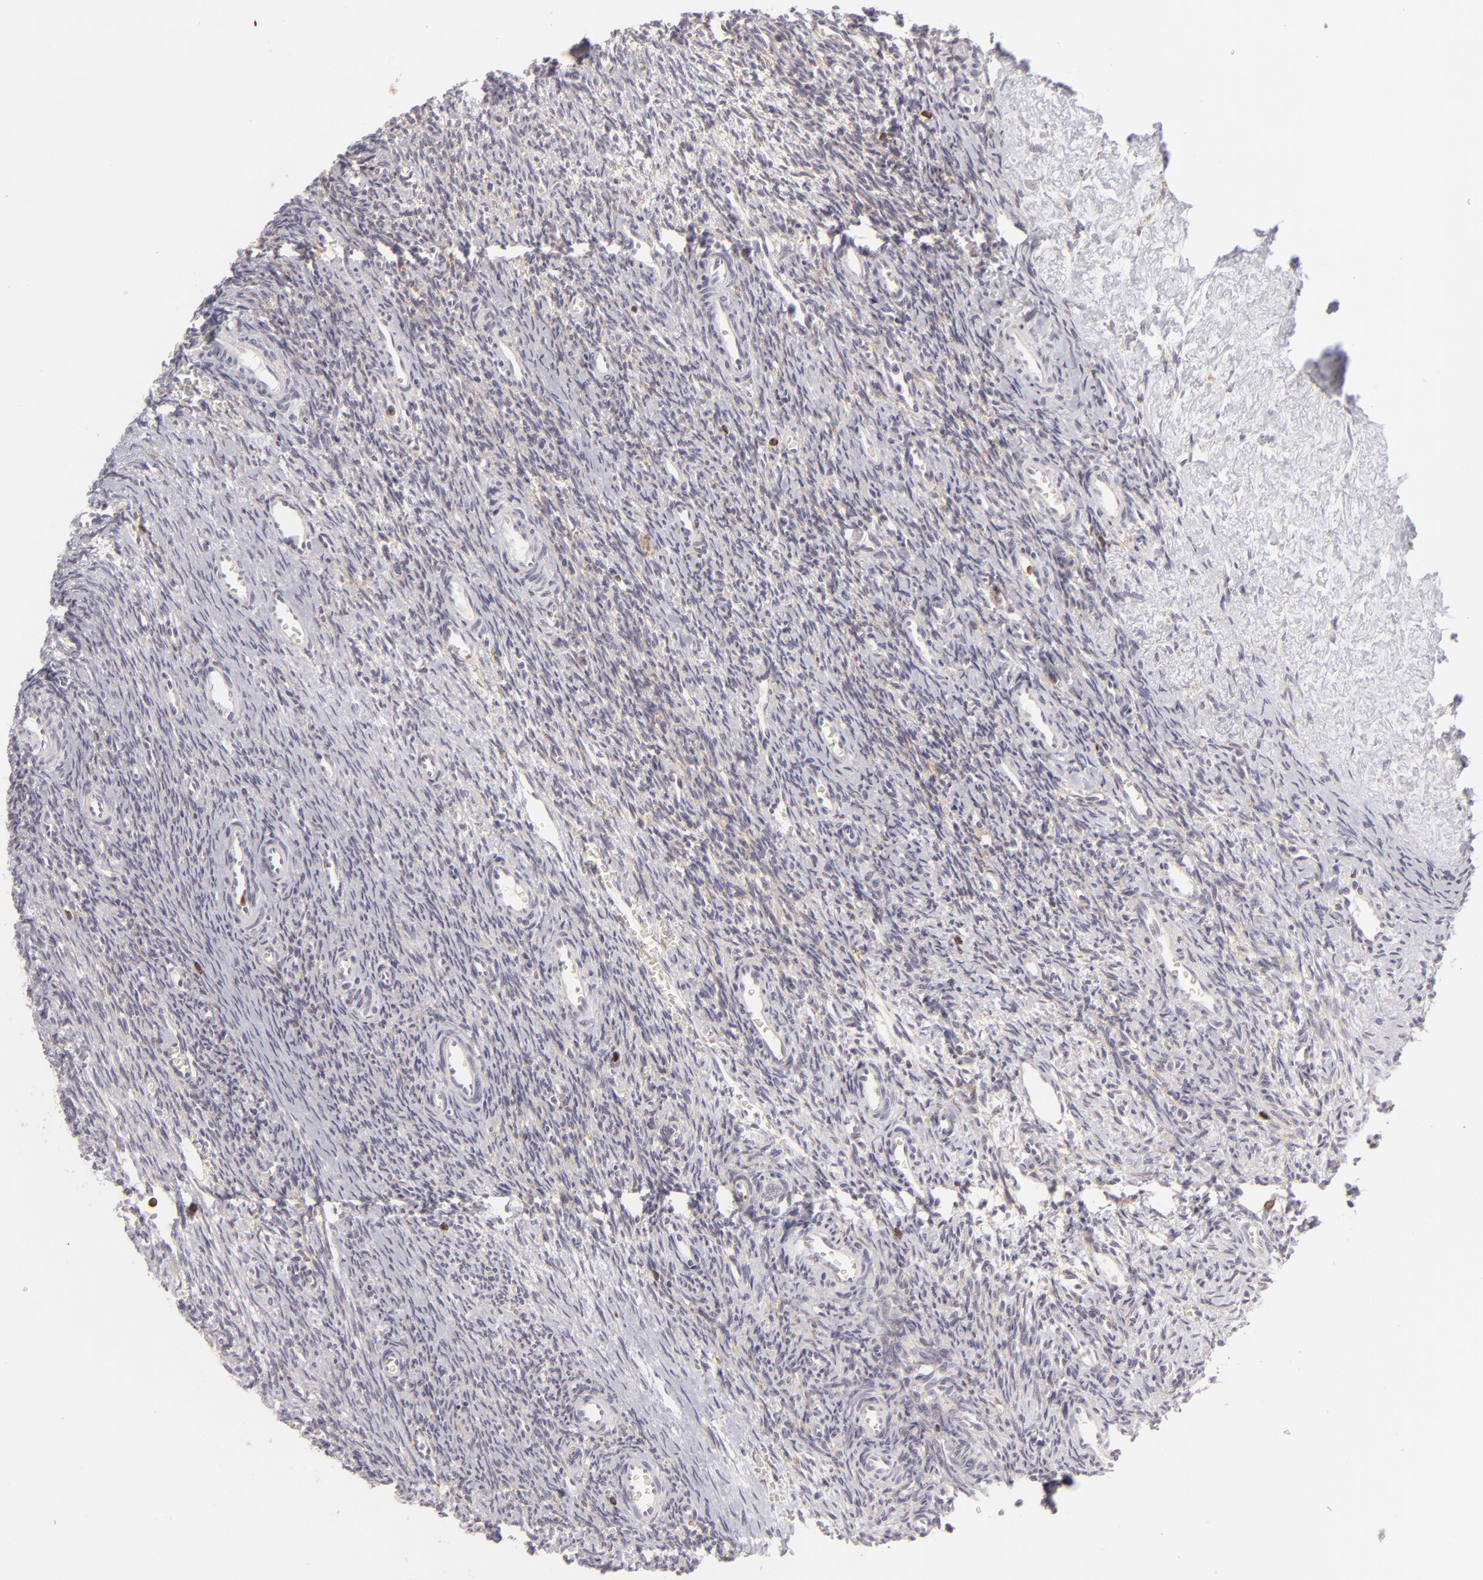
{"staining": {"intensity": "negative", "quantity": "none", "location": "none"}, "tissue": "ovary", "cell_type": "Ovarian stroma cells", "image_type": "normal", "snomed": [{"axis": "morphology", "description": "Normal tissue, NOS"}, {"axis": "topography", "description": "Ovary"}], "caption": "IHC histopathology image of normal ovary stained for a protein (brown), which displays no expression in ovarian stroma cells. (DAB IHC with hematoxylin counter stain).", "gene": "APOBEC3G", "patient": {"sex": "female", "age": 39}}